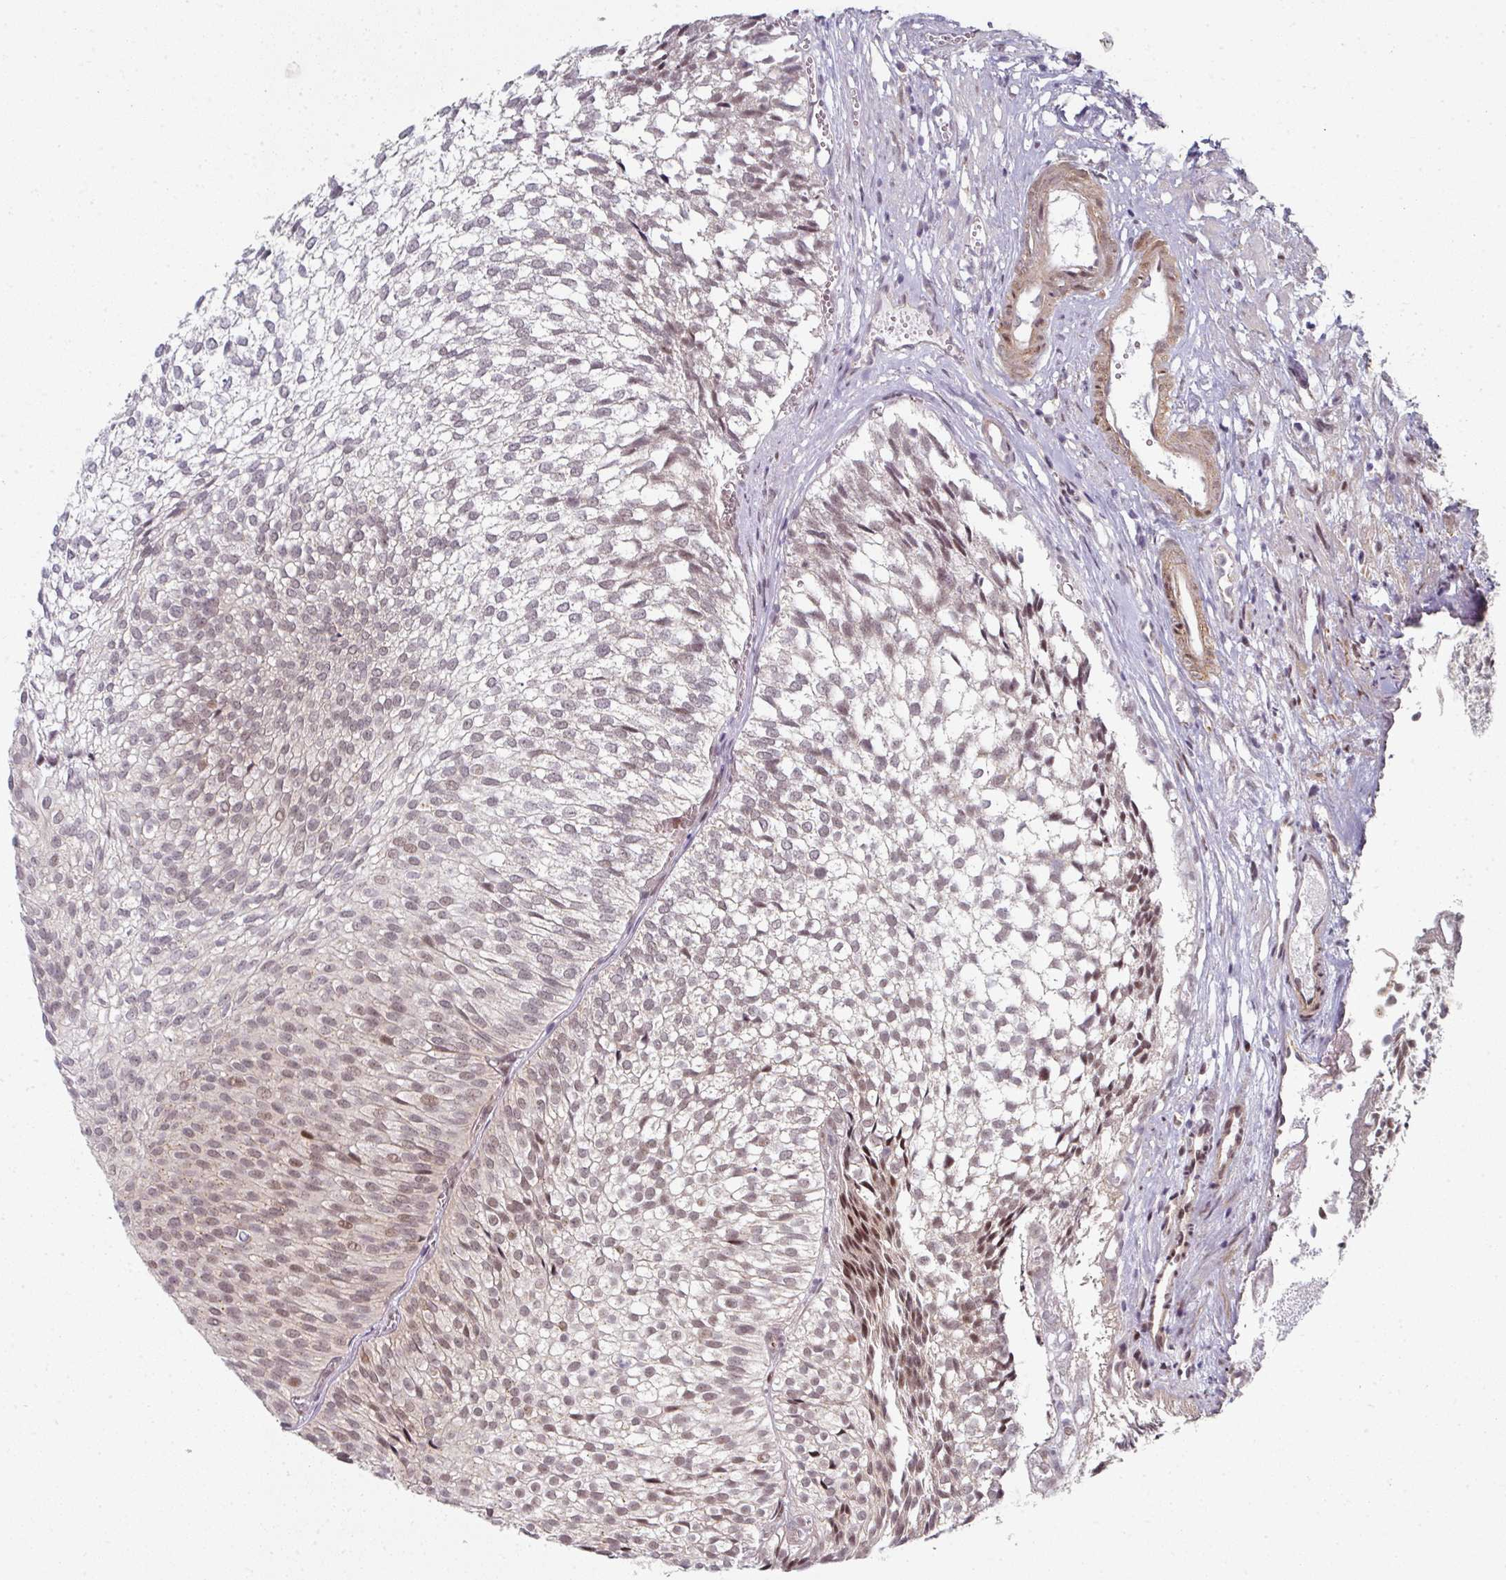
{"staining": {"intensity": "weak", "quantity": ">75%", "location": "nuclear"}, "tissue": "urothelial cancer", "cell_type": "Tumor cells", "image_type": "cancer", "snomed": [{"axis": "morphology", "description": "Urothelial carcinoma, Low grade"}, {"axis": "topography", "description": "Urinary bladder"}], "caption": "Immunohistochemical staining of human urothelial cancer demonstrates low levels of weak nuclear positivity in about >75% of tumor cells.", "gene": "TMCC1", "patient": {"sex": "male", "age": 91}}